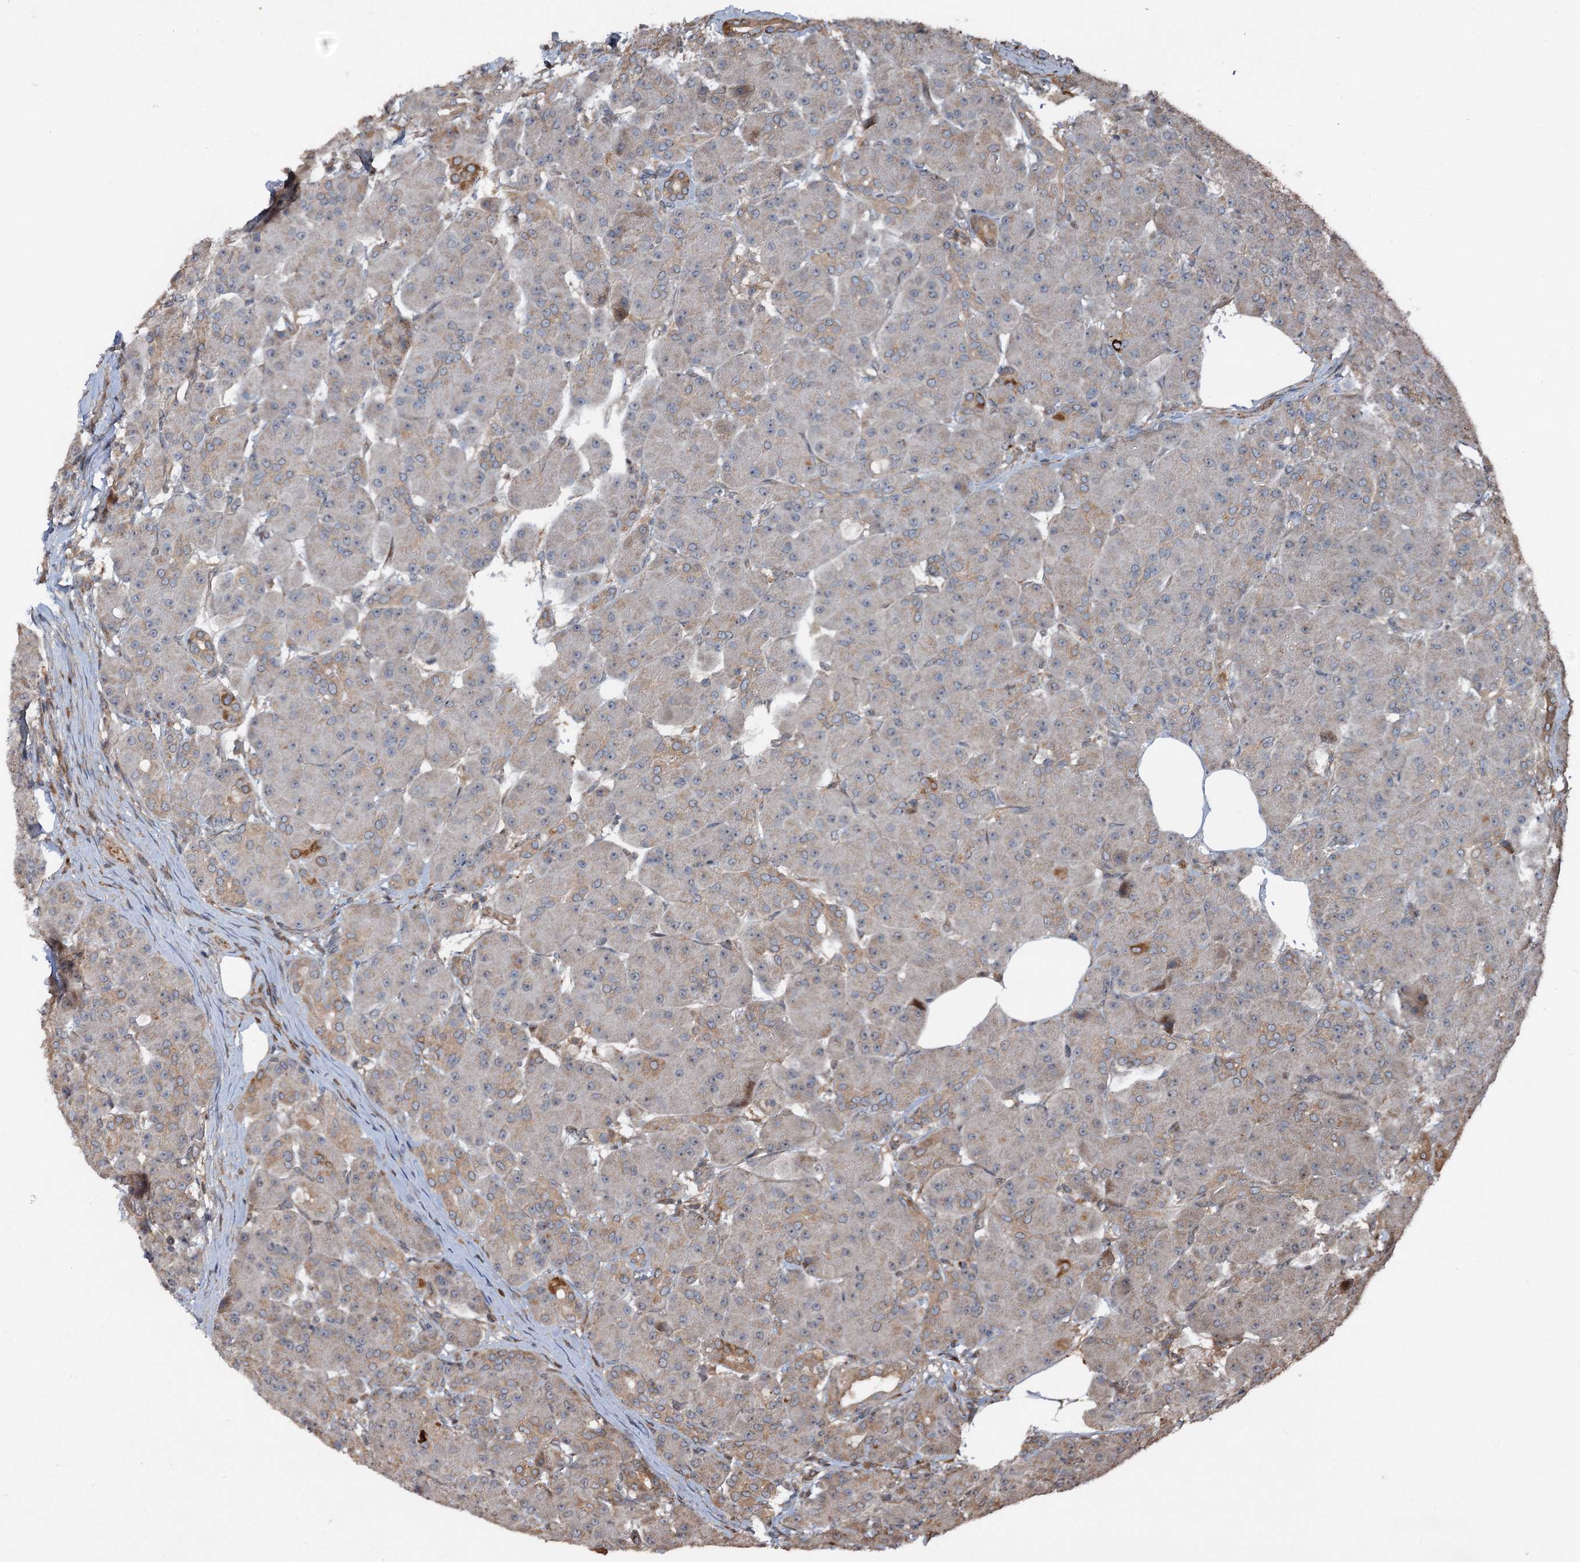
{"staining": {"intensity": "moderate", "quantity": "25%-75%", "location": "cytoplasmic/membranous"}, "tissue": "pancreas", "cell_type": "Exocrine glandular cells", "image_type": "normal", "snomed": [{"axis": "morphology", "description": "Normal tissue, NOS"}, {"axis": "topography", "description": "Pancreas"}], "caption": "Moderate cytoplasmic/membranous protein positivity is present in approximately 25%-75% of exocrine glandular cells in pancreas. Nuclei are stained in blue.", "gene": "ALAS1", "patient": {"sex": "male", "age": 63}}